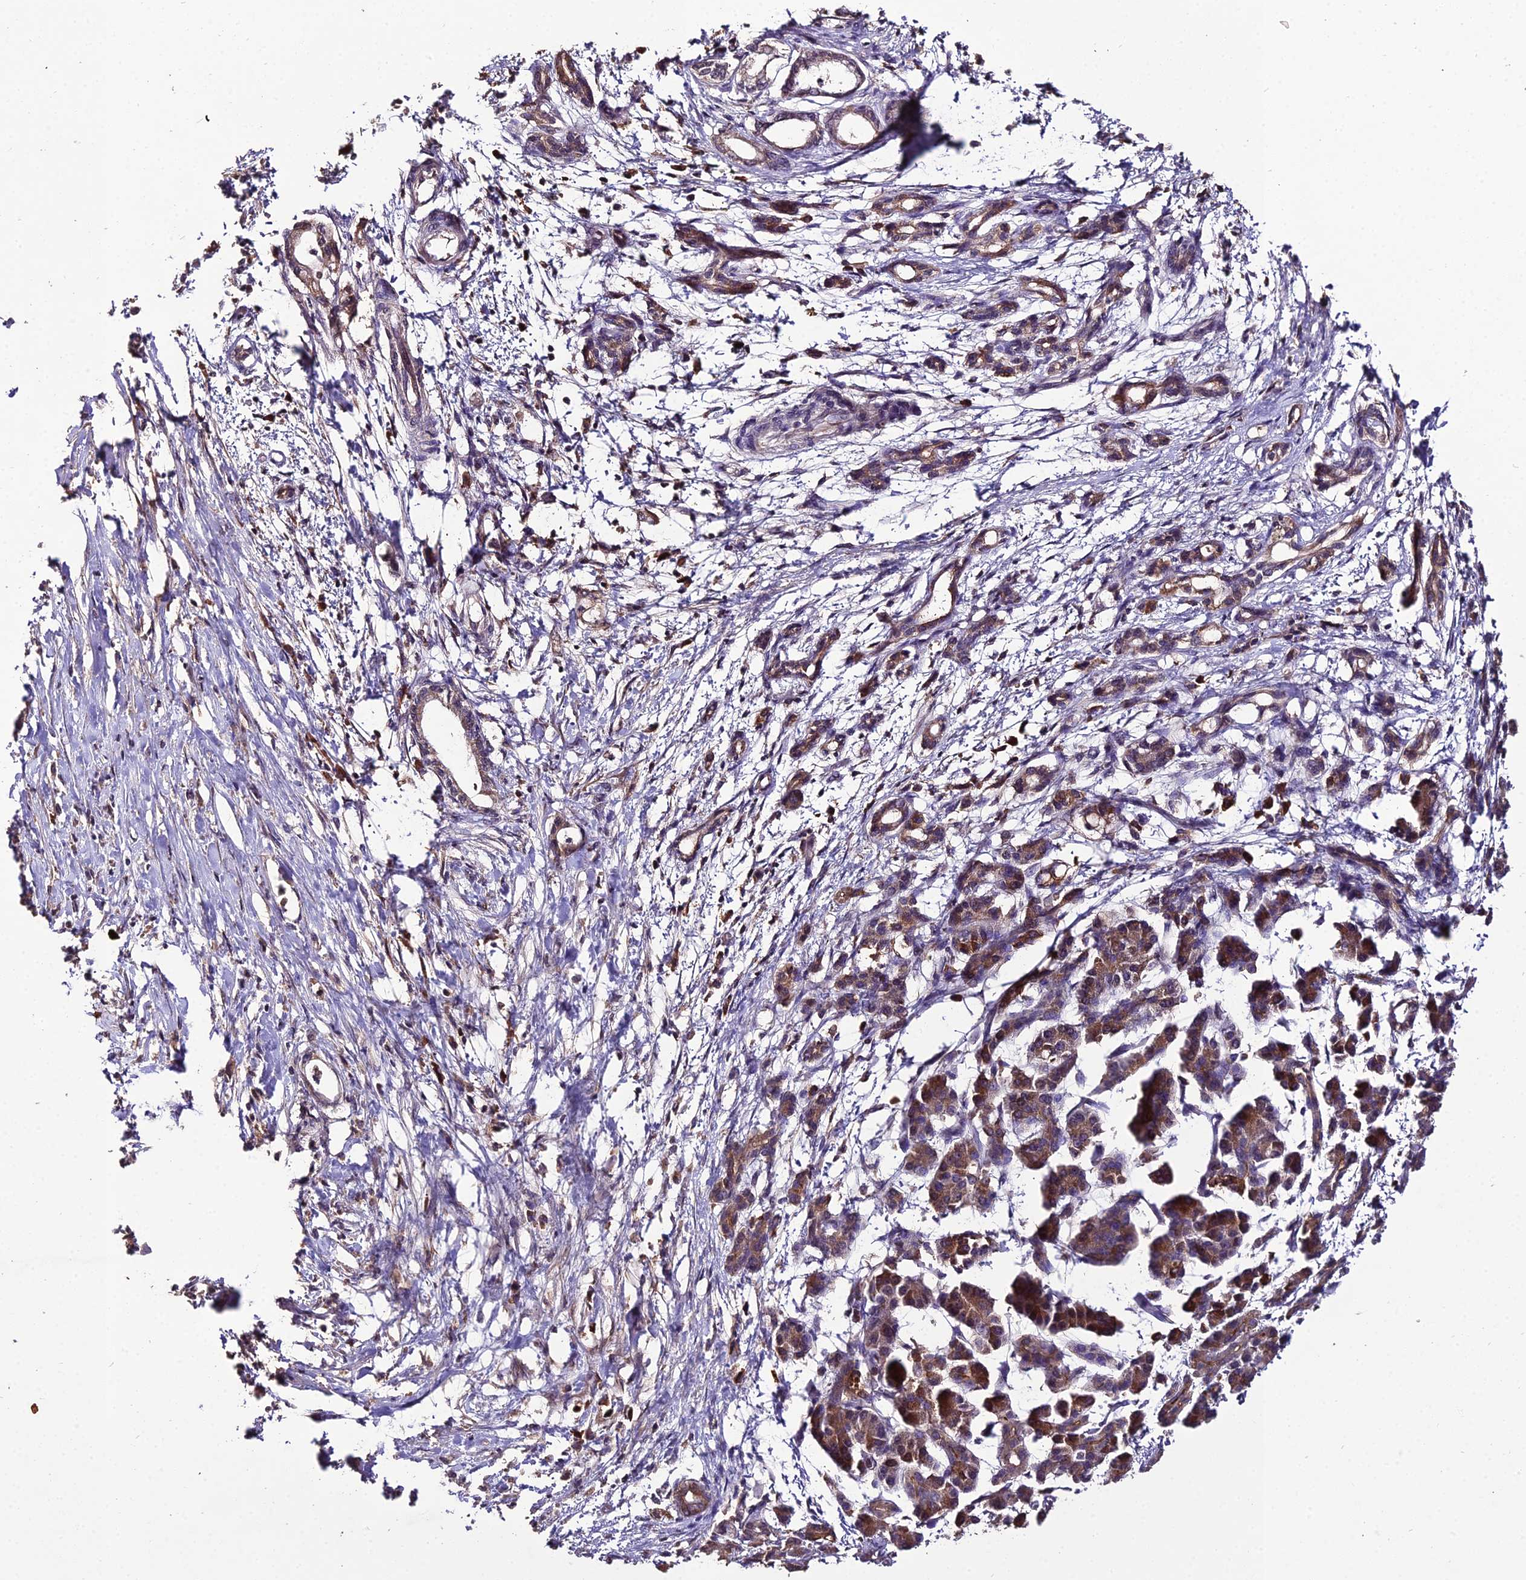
{"staining": {"intensity": "moderate", "quantity": "<25%", "location": "cytoplasmic/membranous"}, "tissue": "pancreatic cancer", "cell_type": "Tumor cells", "image_type": "cancer", "snomed": [{"axis": "morphology", "description": "Adenocarcinoma, NOS"}, {"axis": "topography", "description": "Pancreas"}], "caption": "Human pancreatic cancer (adenocarcinoma) stained for a protein (brown) reveals moderate cytoplasmic/membranous positive staining in approximately <25% of tumor cells.", "gene": "KCTD16", "patient": {"sex": "female", "age": 55}}